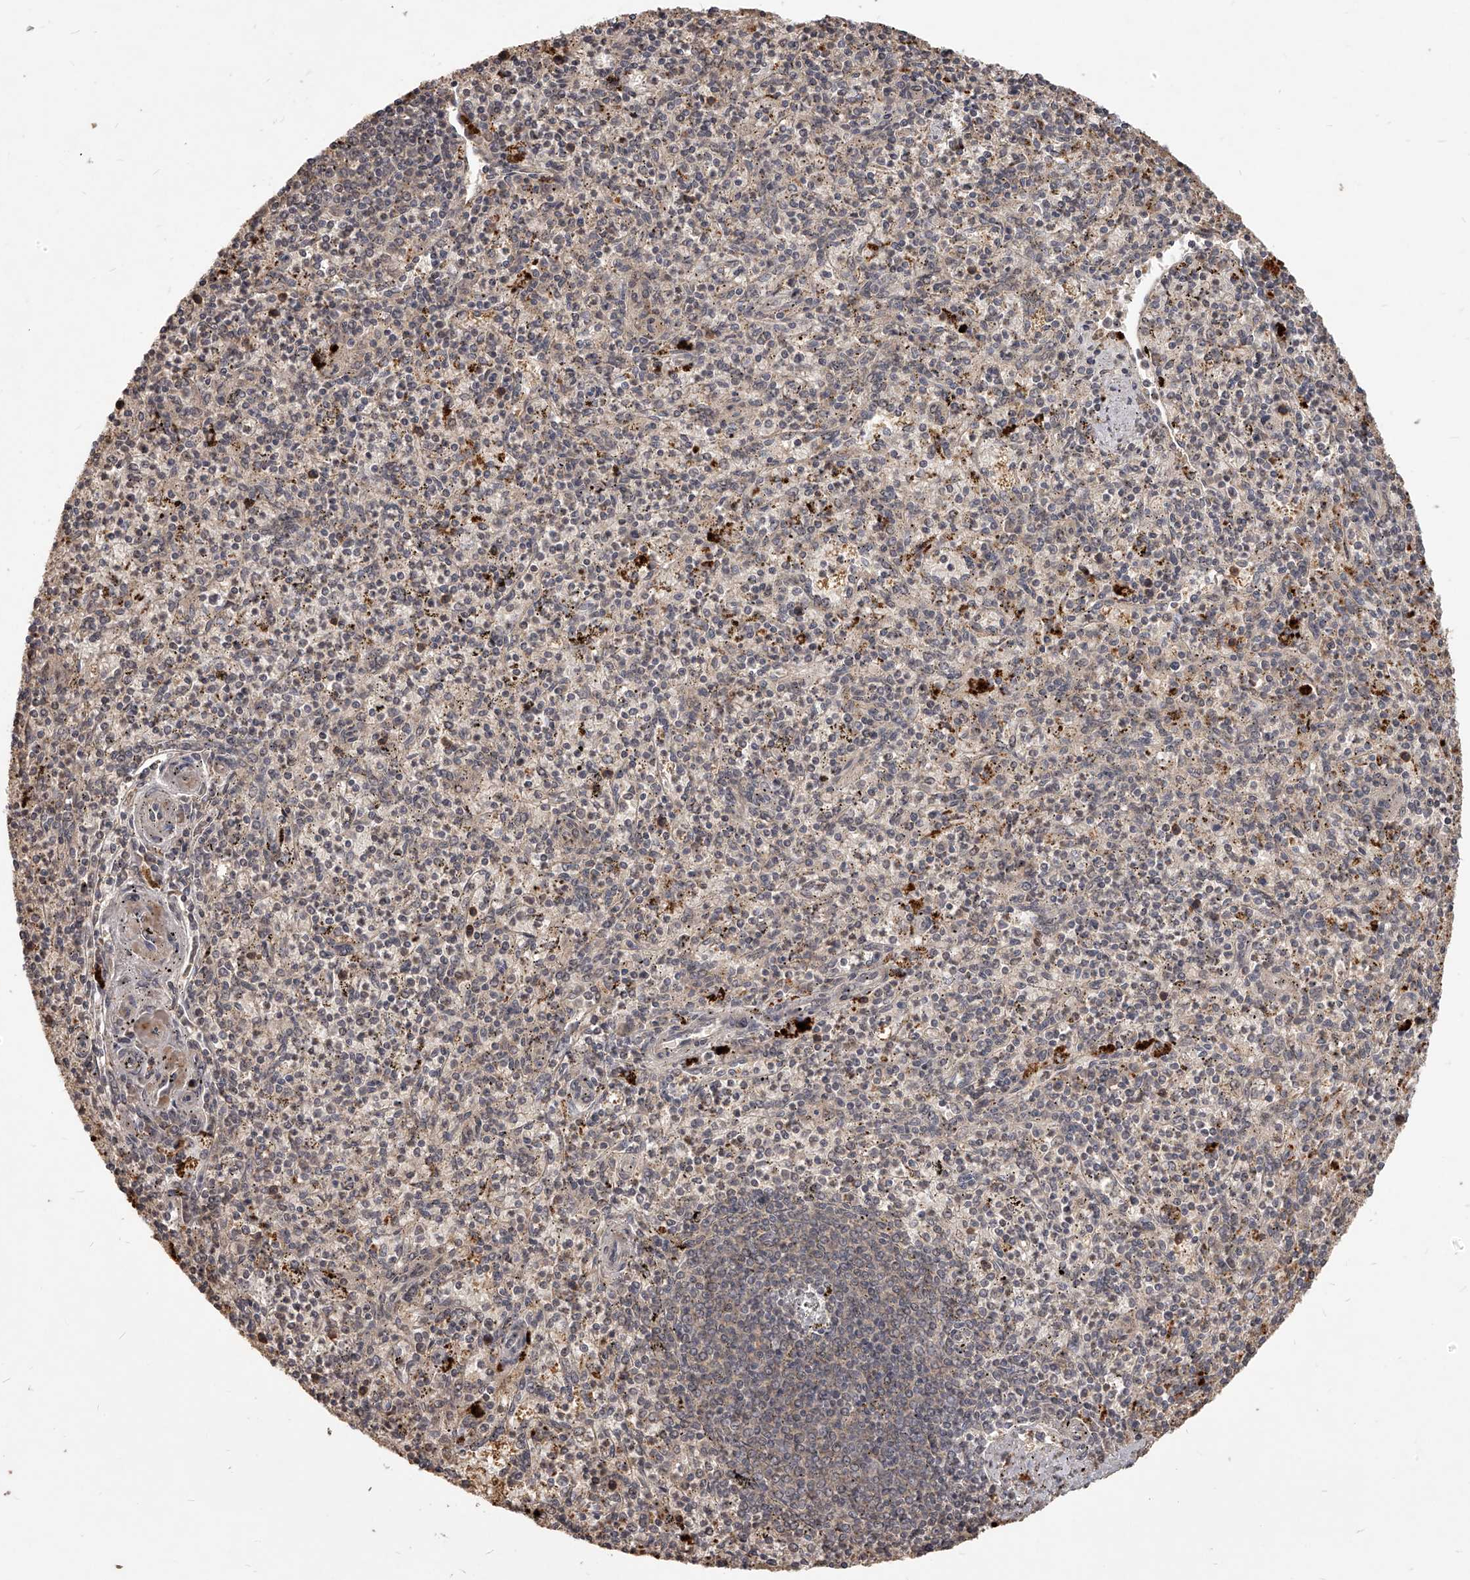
{"staining": {"intensity": "moderate", "quantity": "25%-75%", "location": "cytoplasmic/membranous"}, "tissue": "spleen", "cell_type": "Cells in red pulp", "image_type": "normal", "snomed": [{"axis": "morphology", "description": "Normal tissue, NOS"}, {"axis": "topography", "description": "Spleen"}], "caption": "Cells in red pulp exhibit medium levels of moderate cytoplasmic/membranous staining in approximately 25%-75% of cells in unremarkable spleen. (brown staining indicates protein expression, while blue staining denotes nuclei).", "gene": "SLC37A1", "patient": {"sex": "male", "age": 72}}